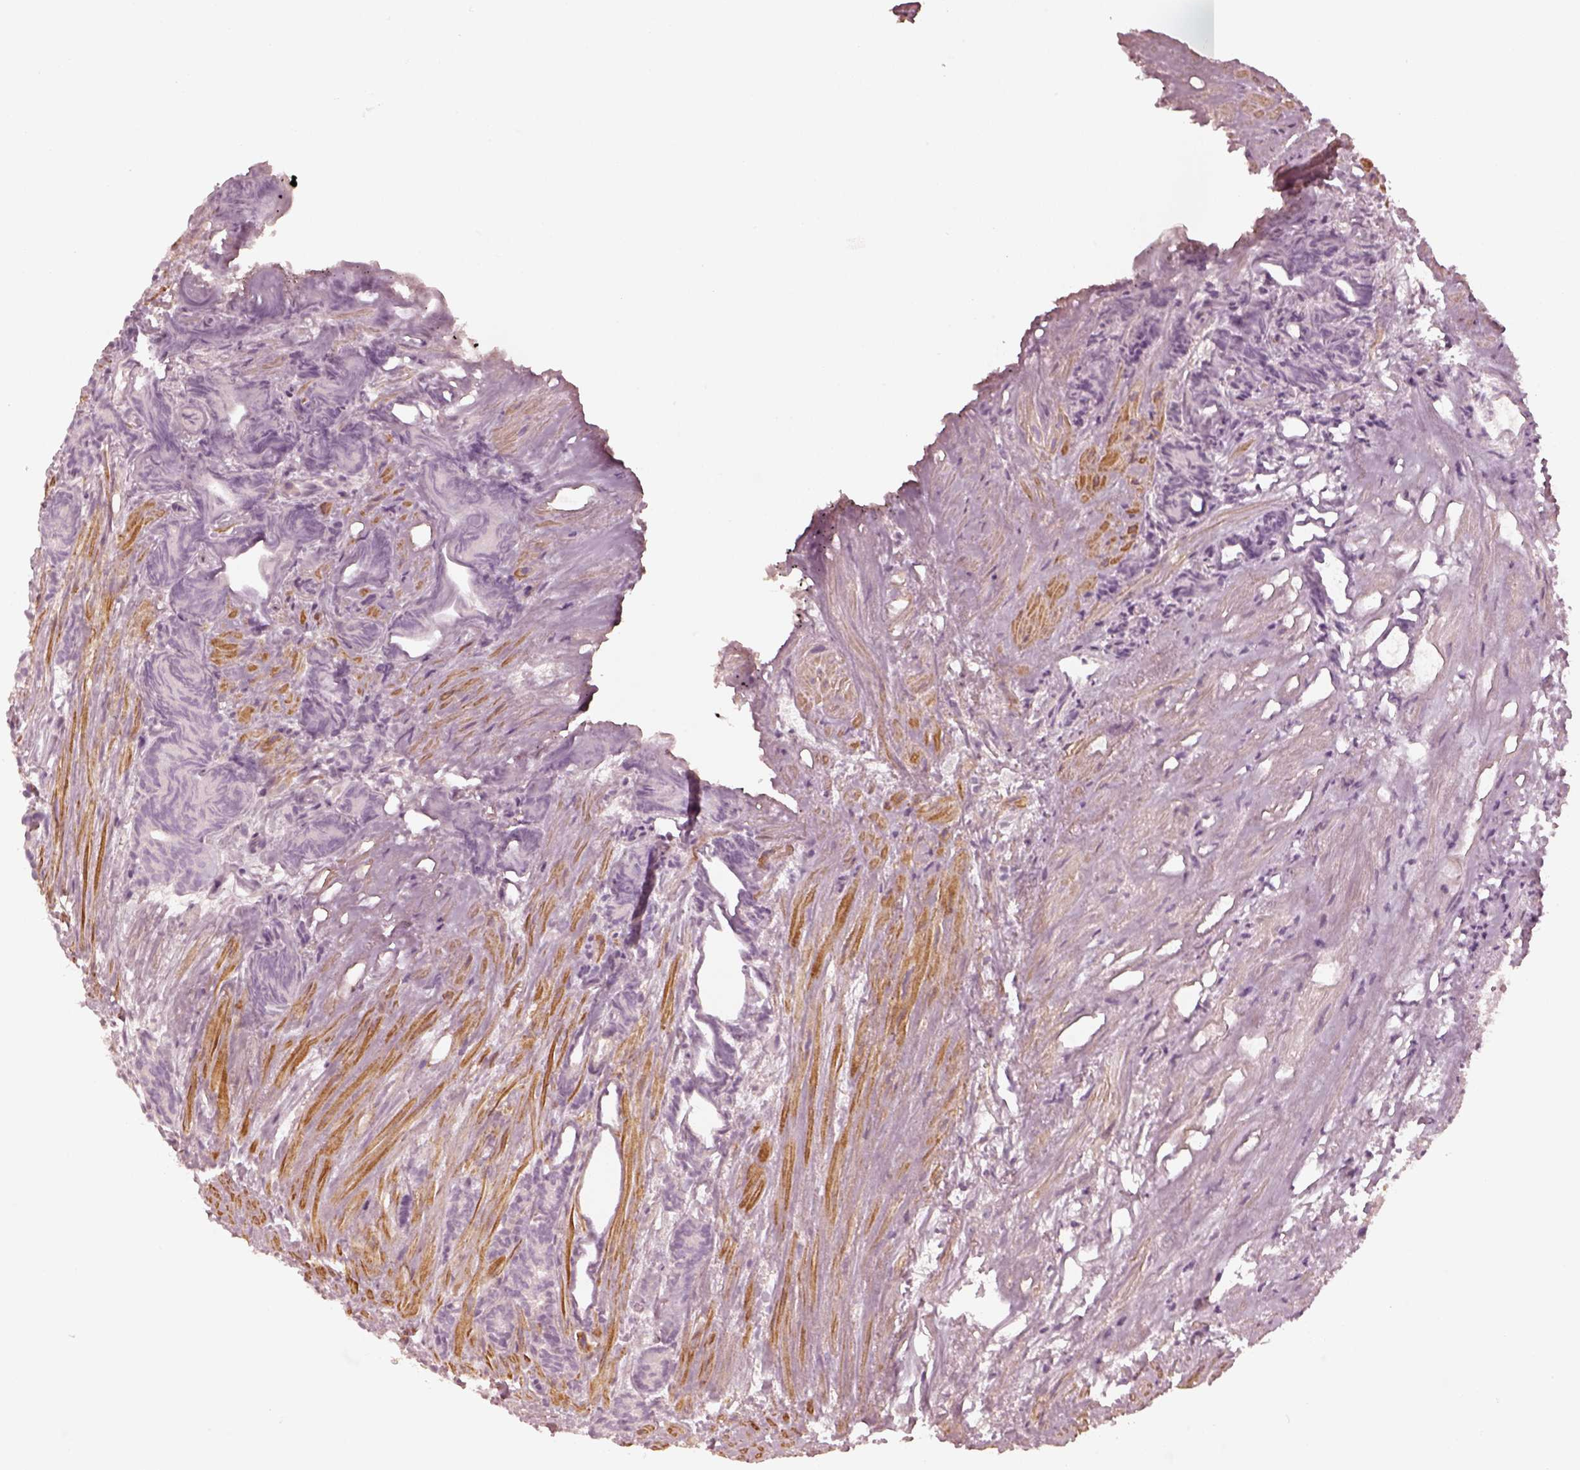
{"staining": {"intensity": "negative", "quantity": "none", "location": "none"}, "tissue": "prostate cancer", "cell_type": "Tumor cells", "image_type": "cancer", "snomed": [{"axis": "morphology", "description": "Adenocarcinoma, High grade"}, {"axis": "topography", "description": "Prostate"}], "caption": "Tumor cells show no significant protein expression in prostate cancer.", "gene": "PRLHR", "patient": {"sex": "male", "age": 84}}